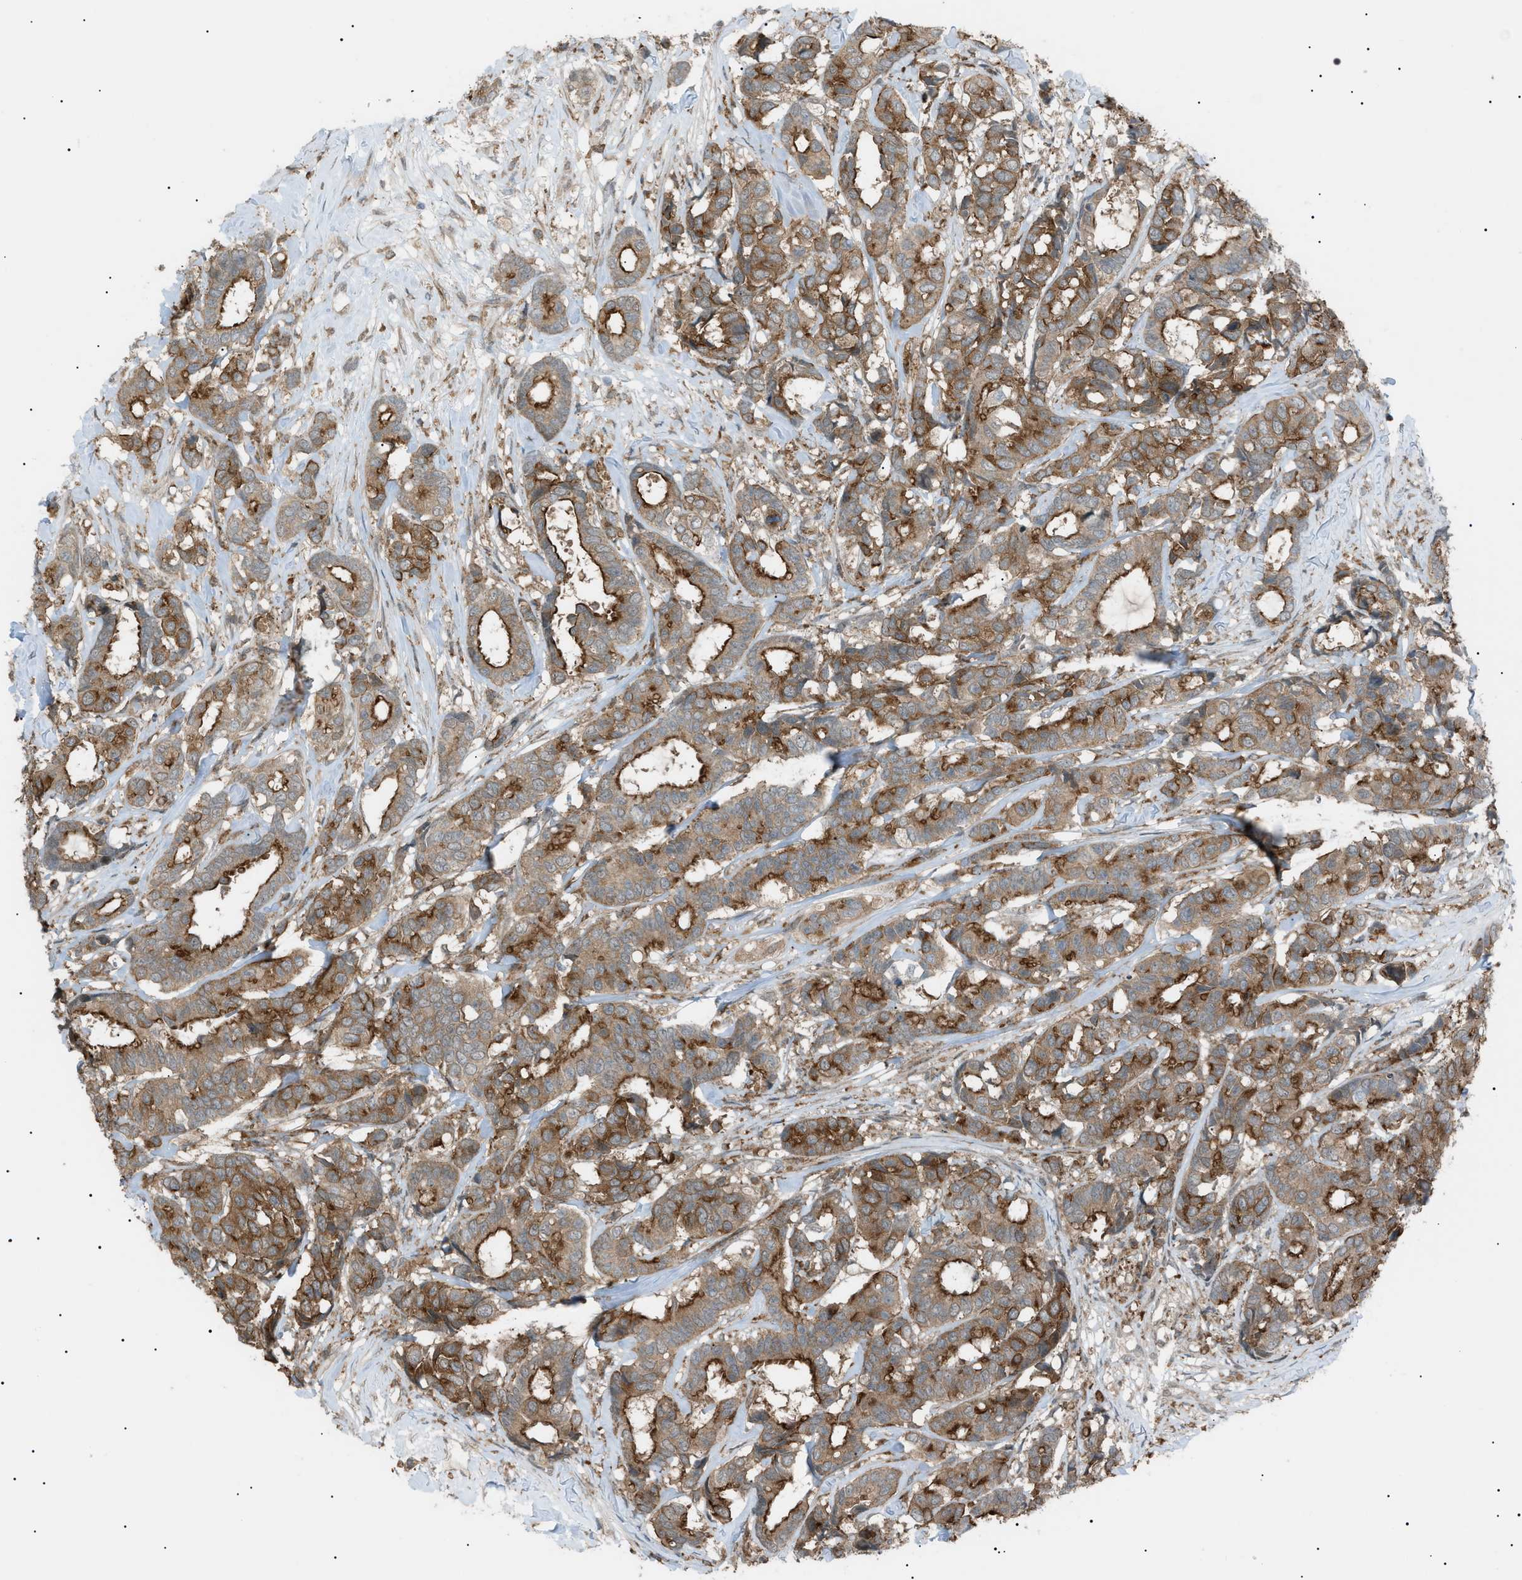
{"staining": {"intensity": "moderate", "quantity": ">75%", "location": "cytoplasmic/membranous"}, "tissue": "breast cancer", "cell_type": "Tumor cells", "image_type": "cancer", "snomed": [{"axis": "morphology", "description": "Duct carcinoma"}, {"axis": "topography", "description": "Breast"}], "caption": "Breast intraductal carcinoma was stained to show a protein in brown. There is medium levels of moderate cytoplasmic/membranous staining in about >75% of tumor cells. (DAB IHC, brown staining for protein, blue staining for nuclei).", "gene": "LPIN2", "patient": {"sex": "female", "age": 87}}